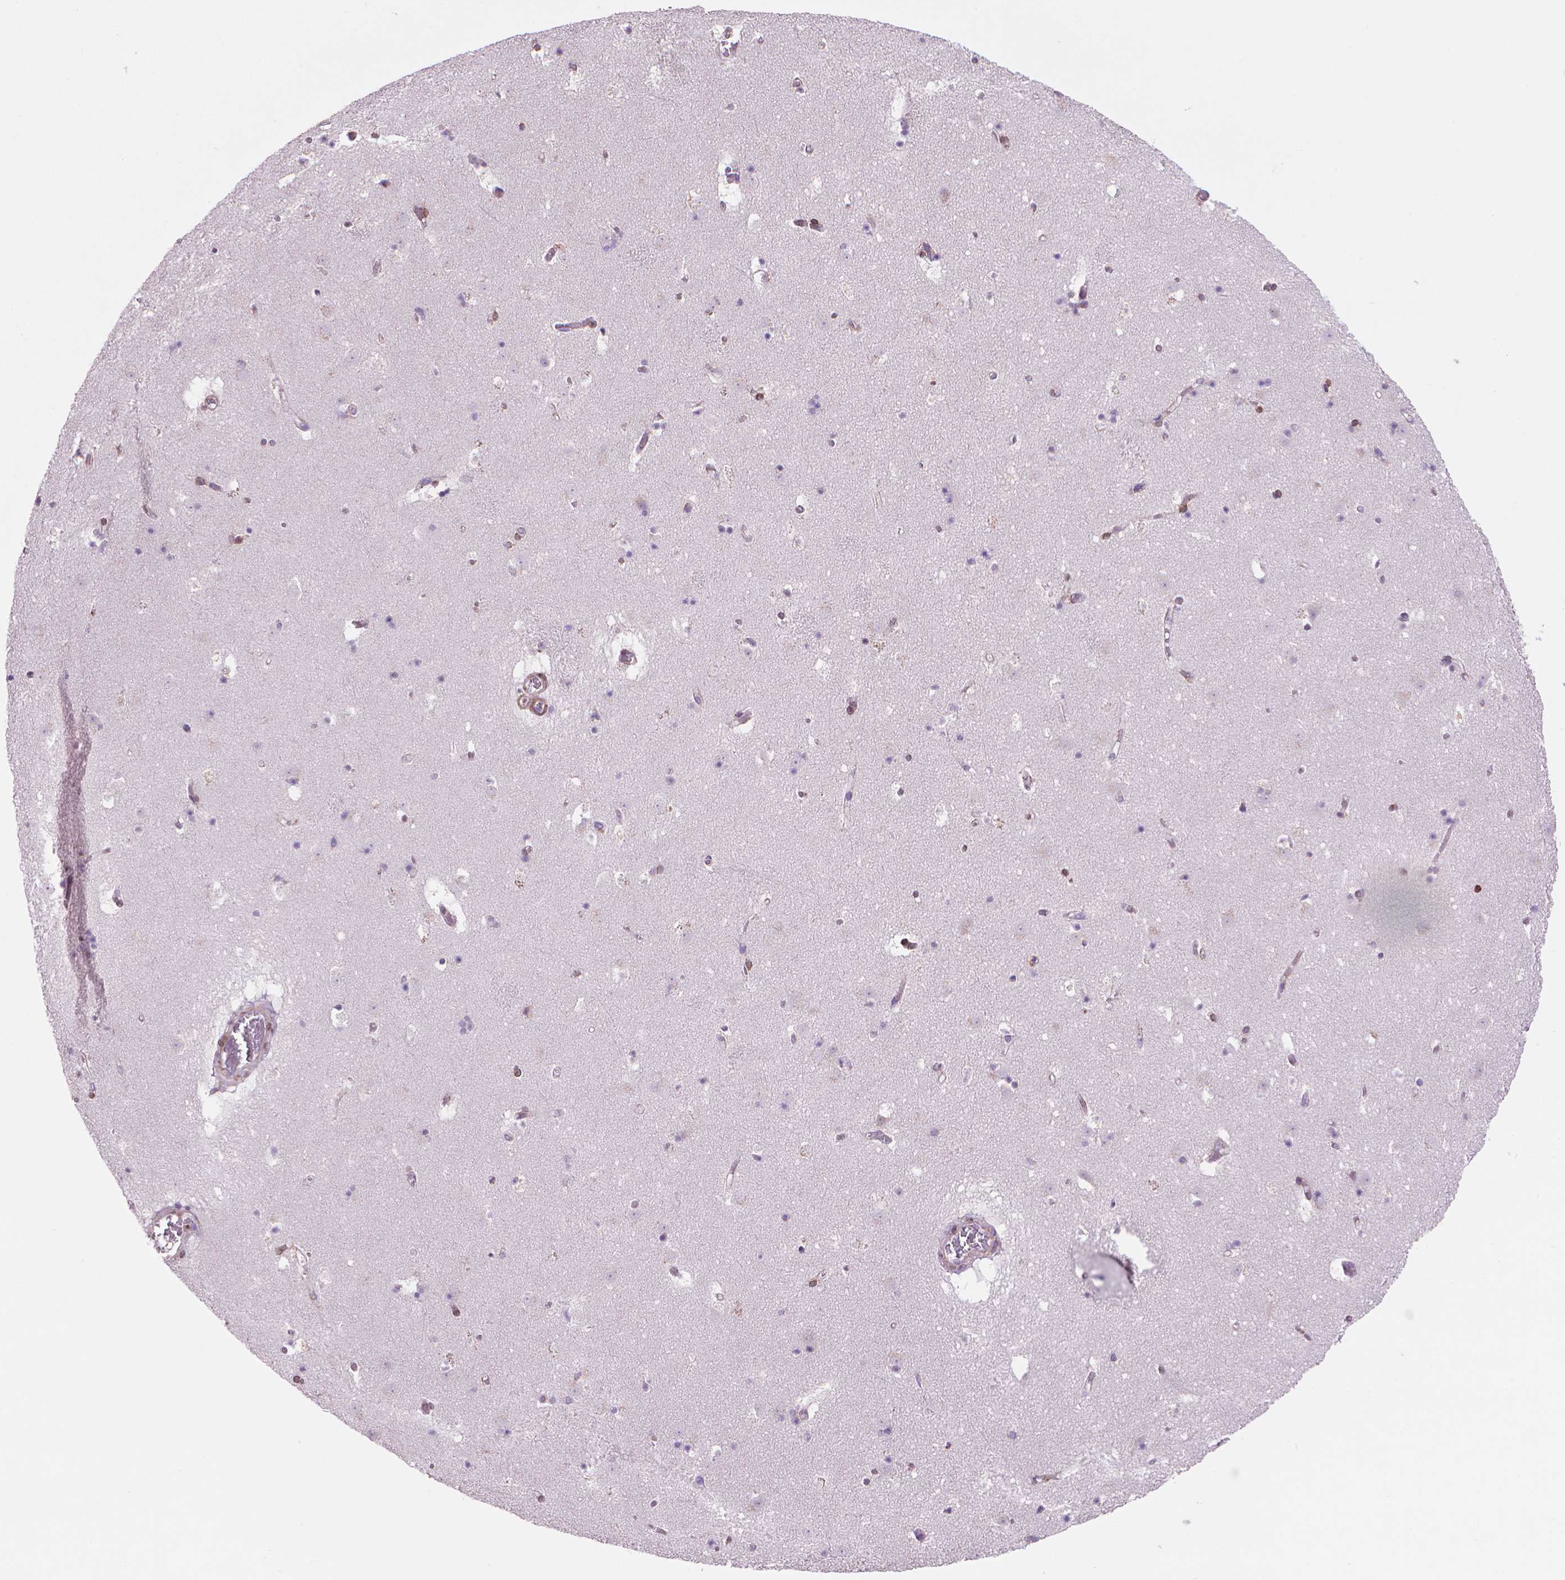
{"staining": {"intensity": "negative", "quantity": "none", "location": "none"}, "tissue": "caudate", "cell_type": "Glial cells", "image_type": "normal", "snomed": [{"axis": "morphology", "description": "Normal tissue, NOS"}, {"axis": "topography", "description": "Lateral ventricle wall"}], "caption": "Immunohistochemistry photomicrograph of normal caudate stained for a protein (brown), which exhibits no staining in glial cells.", "gene": "BCL2", "patient": {"sex": "female", "age": 42}}